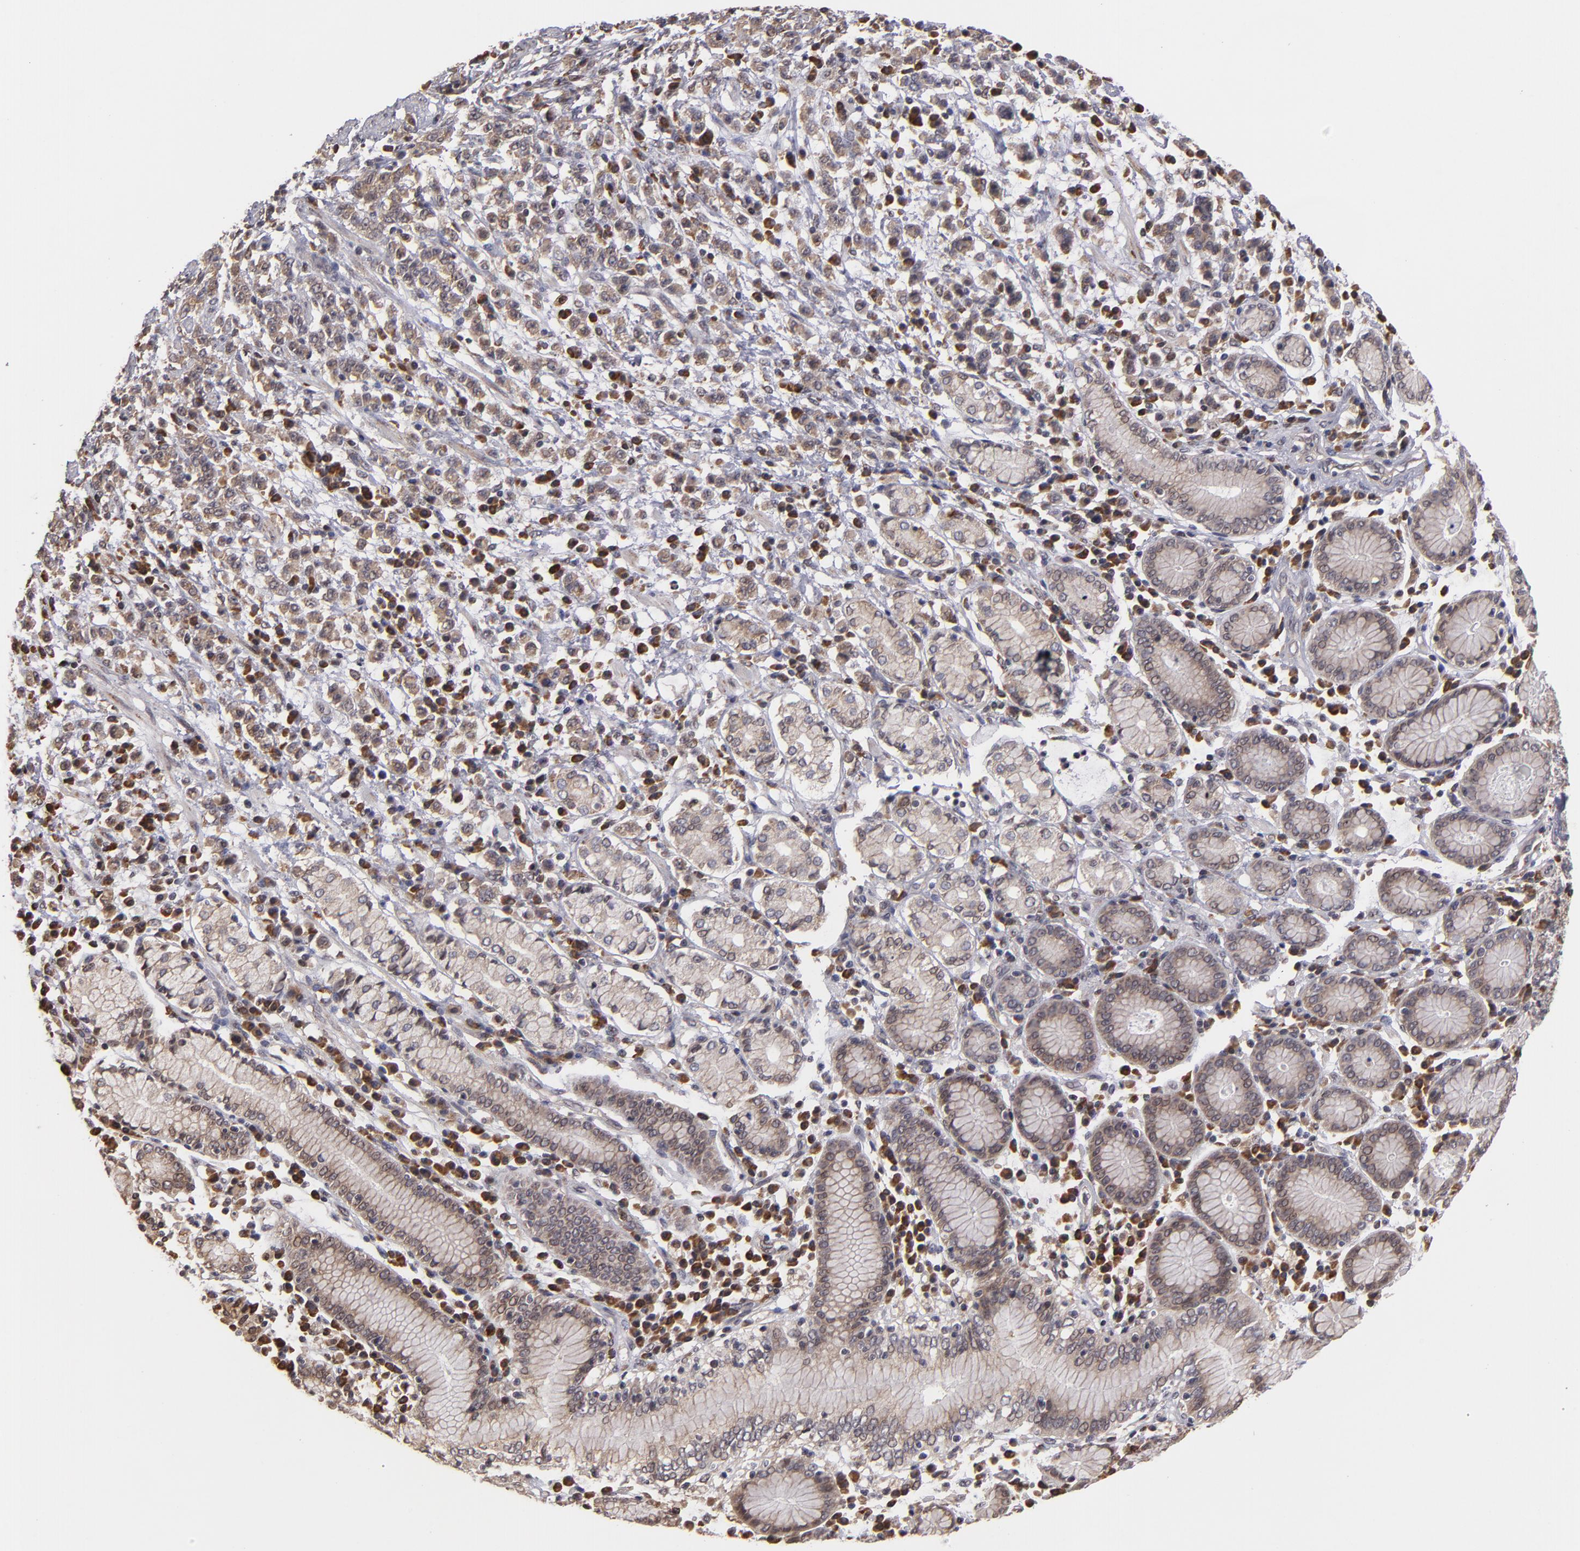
{"staining": {"intensity": "weak", "quantity": ">75%", "location": "cytoplasmic/membranous"}, "tissue": "stomach cancer", "cell_type": "Tumor cells", "image_type": "cancer", "snomed": [{"axis": "morphology", "description": "Adenocarcinoma, NOS"}, {"axis": "topography", "description": "Stomach, lower"}], "caption": "Immunohistochemical staining of stomach cancer demonstrates low levels of weak cytoplasmic/membranous protein positivity in approximately >75% of tumor cells.", "gene": "CASP1", "patient": {"sex": "male", "age": 88}}